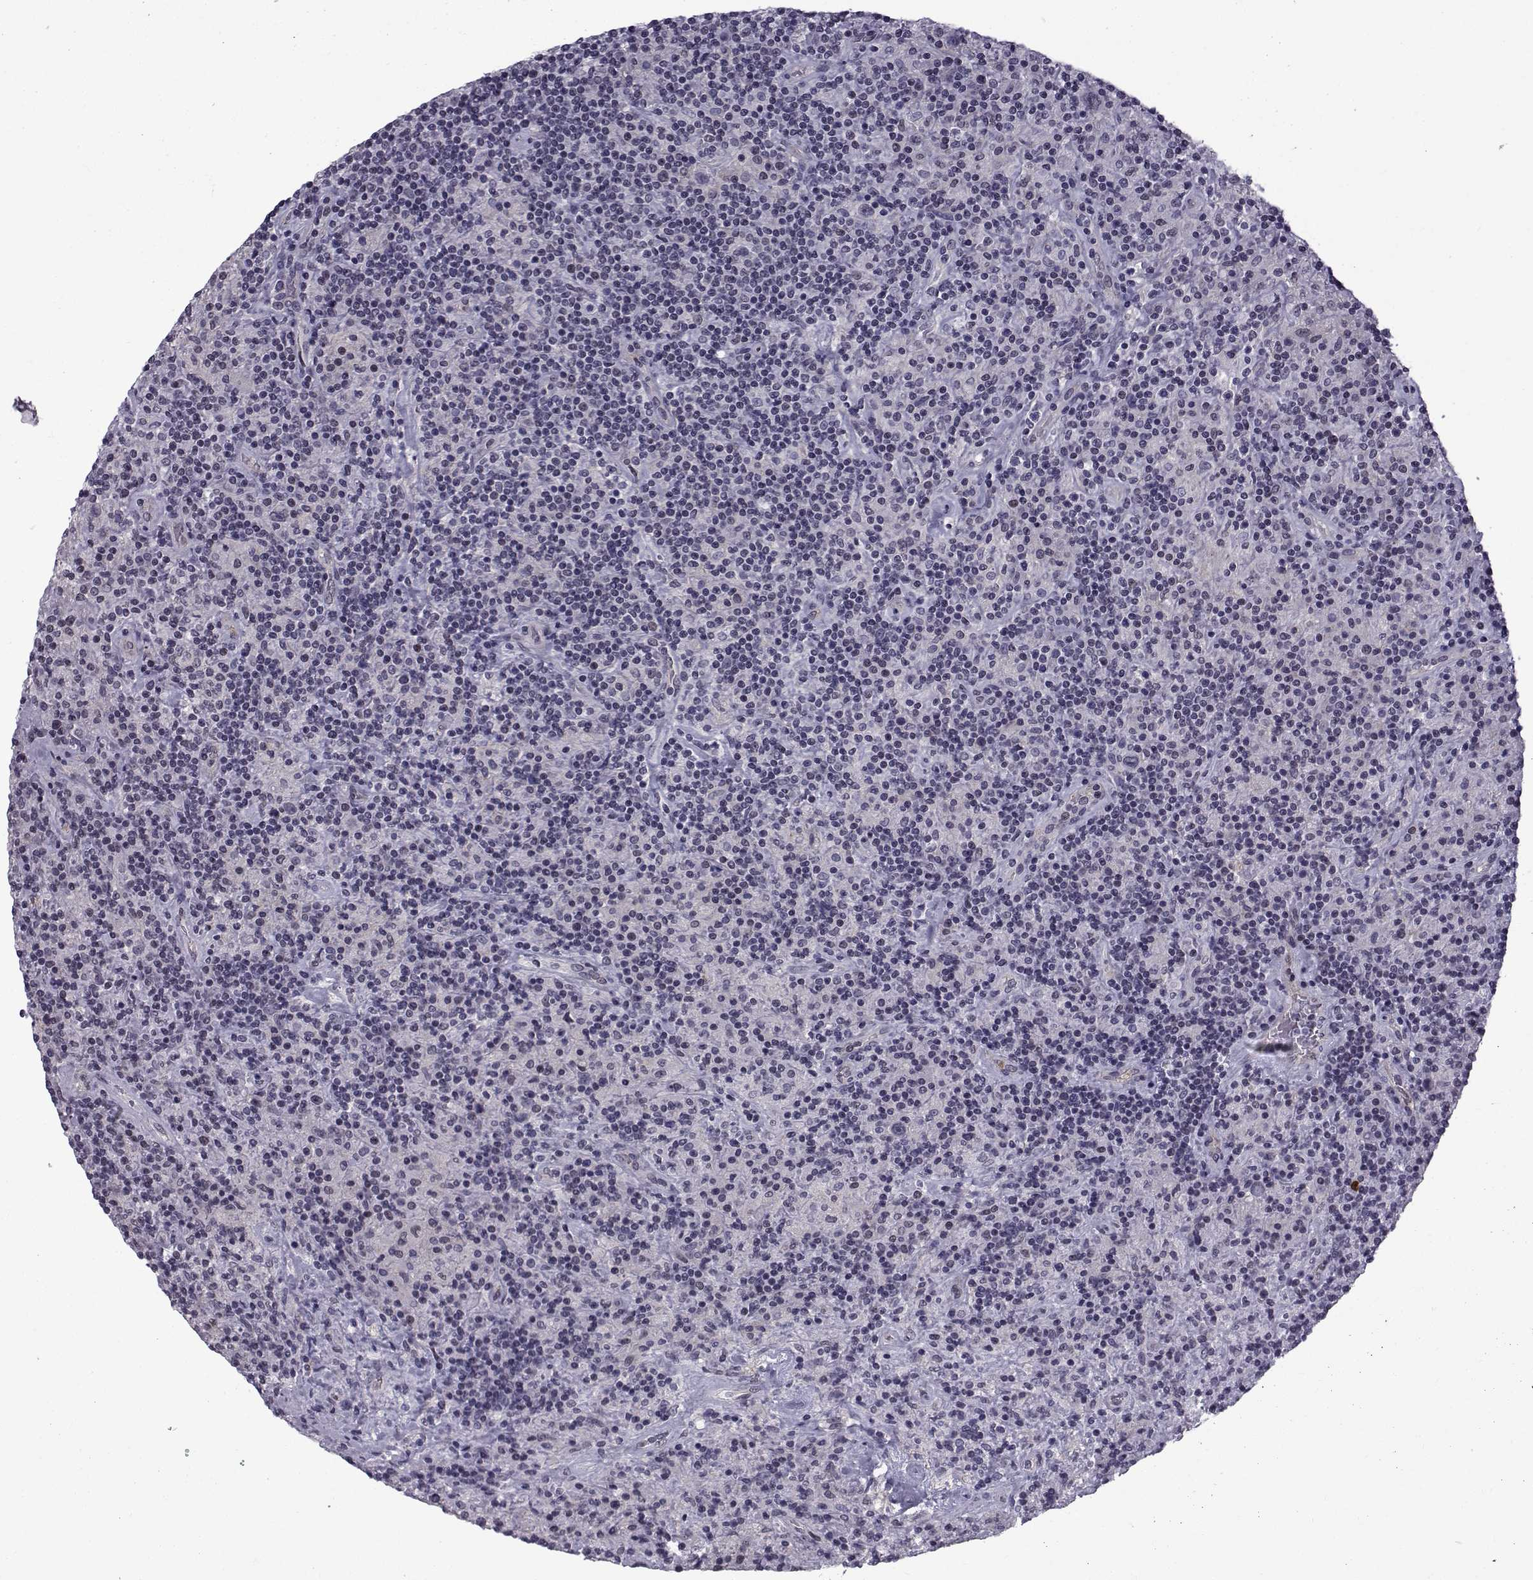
{"staining": {"intensity": "negative", "quantity": "none", "location": "none"}, "tissue": "lymphoma", "cell_type": "Tumor cells", "image_type": "cancer", "snomed": [{"axis": "morphology", "description": "Hodgkin's disease, NOS"}, {"axis": "topography", "description": "Lymph node"}], "caption": "Immunohistochemistry photomicrograph of neoplastic tissue: human lymphoma stained with DAB reveals no significant protein expression in tumor cells. (DAB (3,3'-diaminobenzidine) IHC with hematoxylin counter stain).", "gene": "RBM24", "patient": {"sex": "male", "age": 70}}